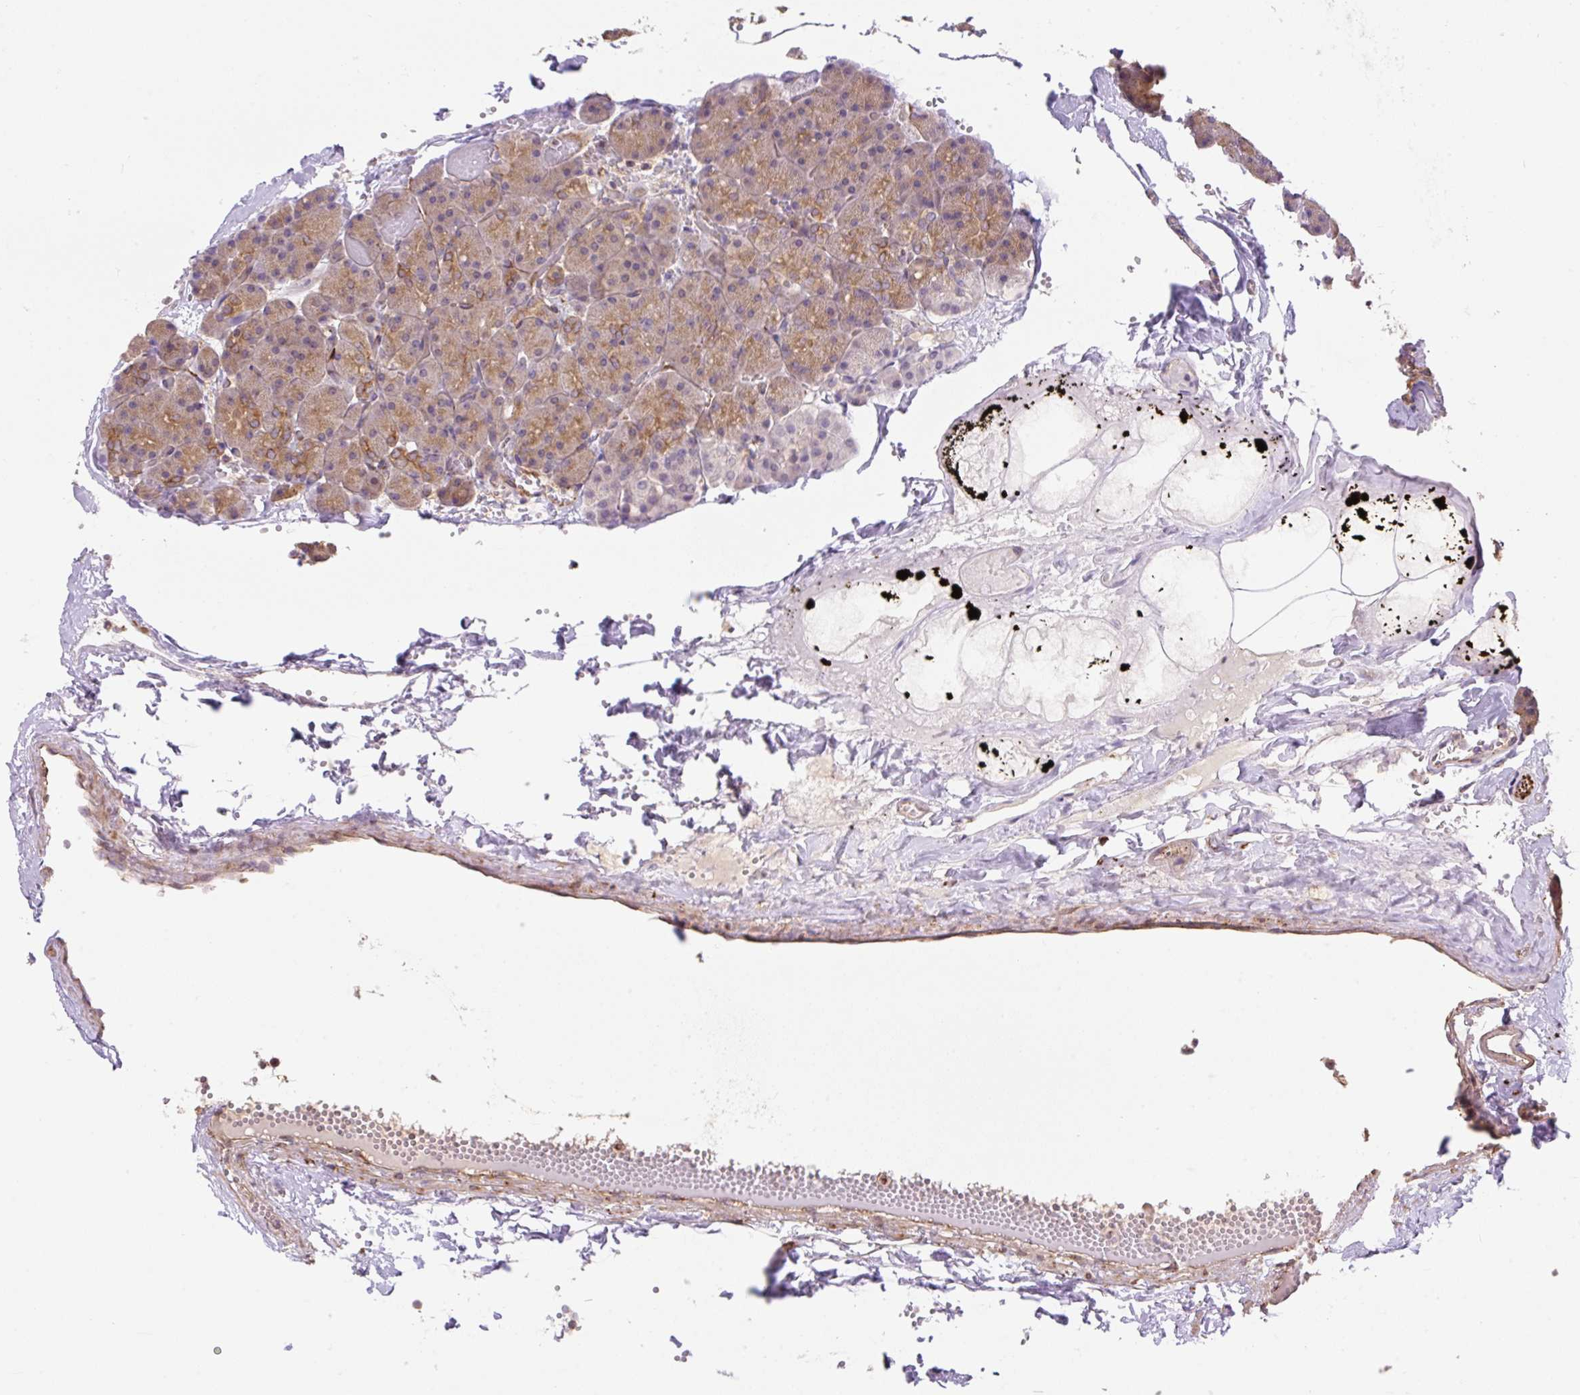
{"staining": {"intensity": "moderate", "quantity": ">75%", "location": "cytoplasmic/membranous"}, "tissue": "pancreas", "cell_type": "Exocrine glandular cells", "image_type": "normal", "snomed": [{"axis": "morphology", "description": "Normal tissue, NOS"}, {"axis": "topography", "description": "Pancreas"}], "caption": "Brown immunohistochemical staining in normal pancreas demonstrates moderate cytoplasmic/membranous positivity in approximately >75% of exocrine glandular cells.", "gene": "COX8A", "patient": {"sex": "male", "age": 36}}